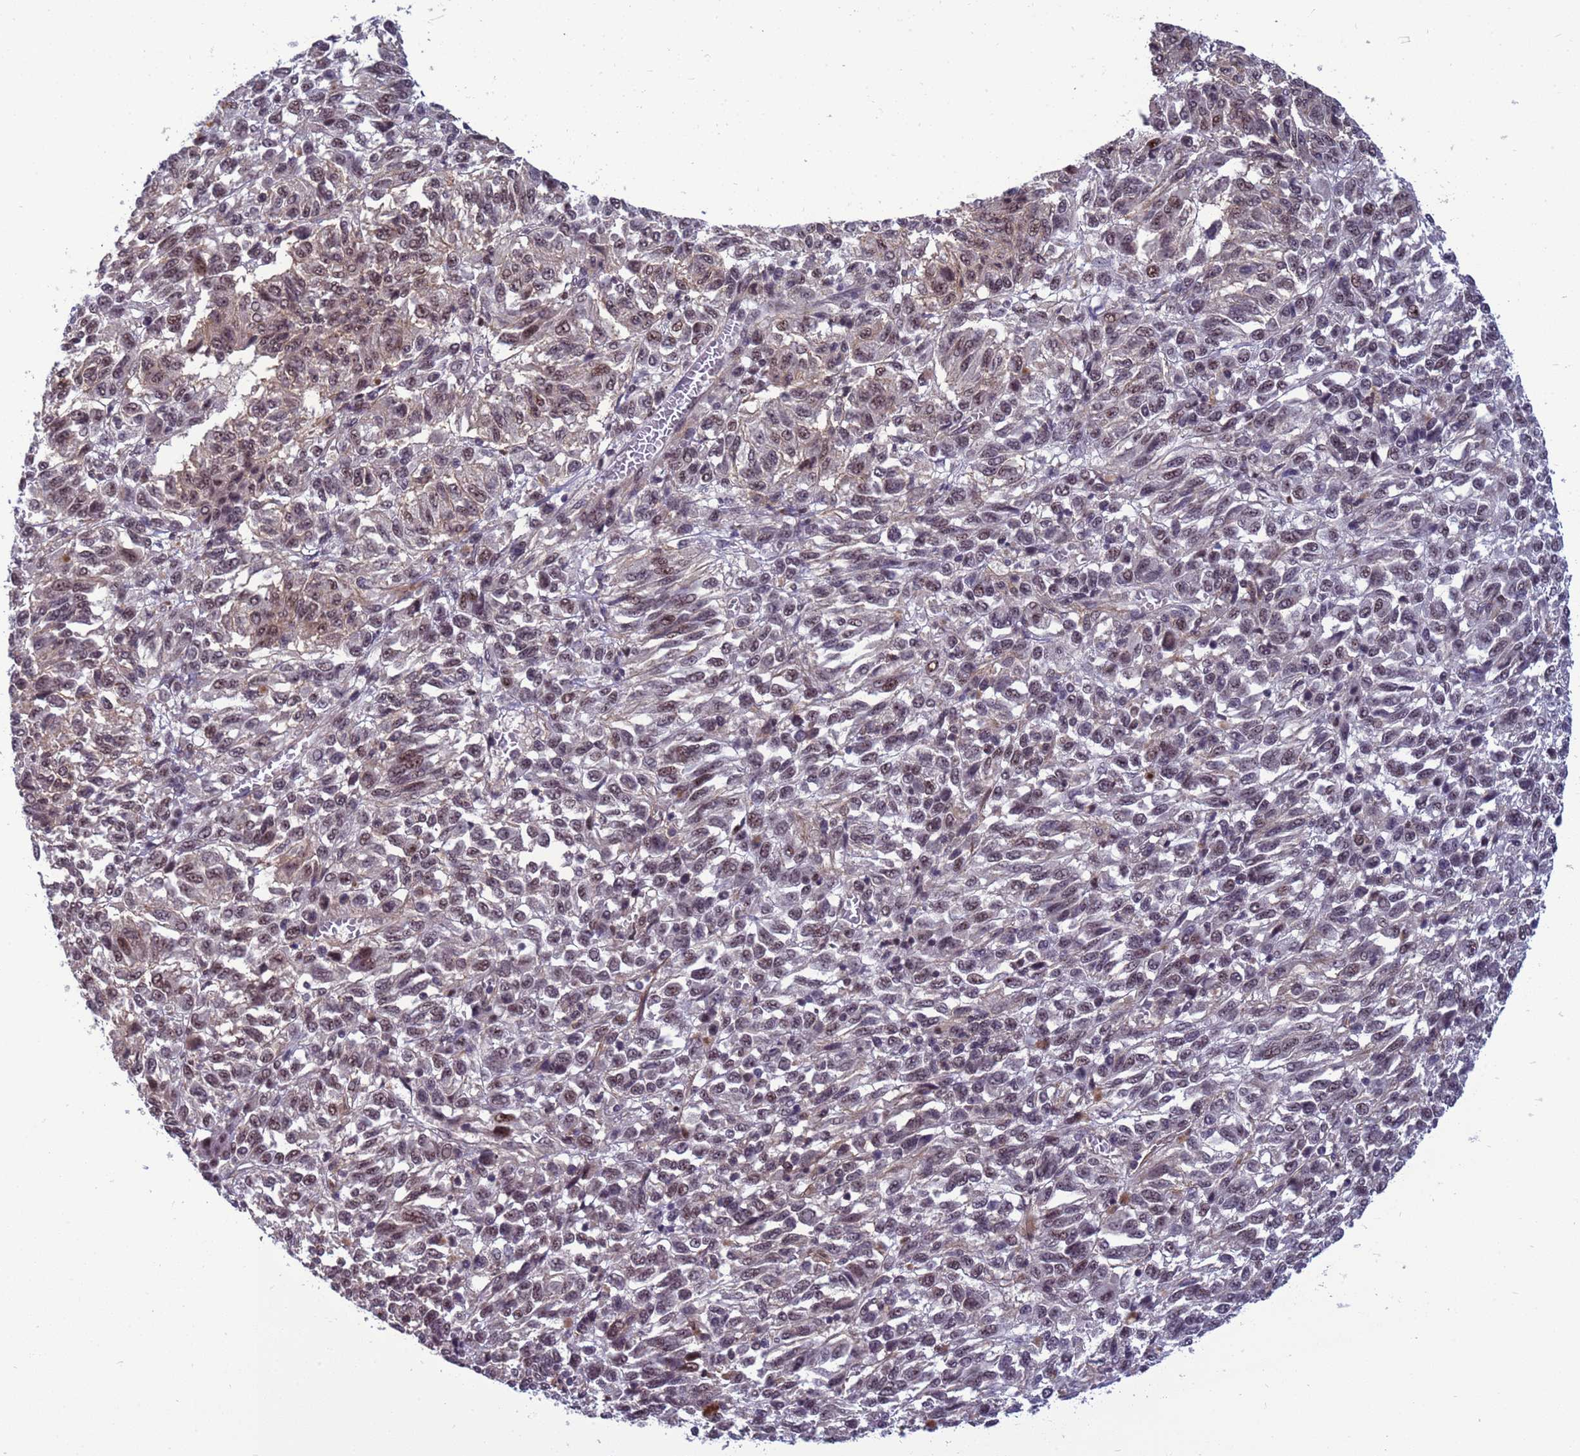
{"staining": {"intensity": "moderate", "quantity": "25%-75%", "location": "nuclear"}, "tissue": "melanoma", "cell_type": "Tumor cells", "image_type": "cancer", "snomed": [{"axis": "morphology", "description": "Malignant melanoma, Metastatic site"}, {"axis": "topography", "description": "Lung"}], "caption": "A high-resolution micrograph shows immunohistochemistry staining of melanoma, which exhibits moderate nuclear staining in about 25%-75% of tumor cells. The staining was performed using DAB (3,3'-diaminobenzidine), with brown indicating positive protein expression. Nuclei are stained blue with hematoxylin.", "gene": "NSL1", "patient": {"sex": "male", "age": 64}}